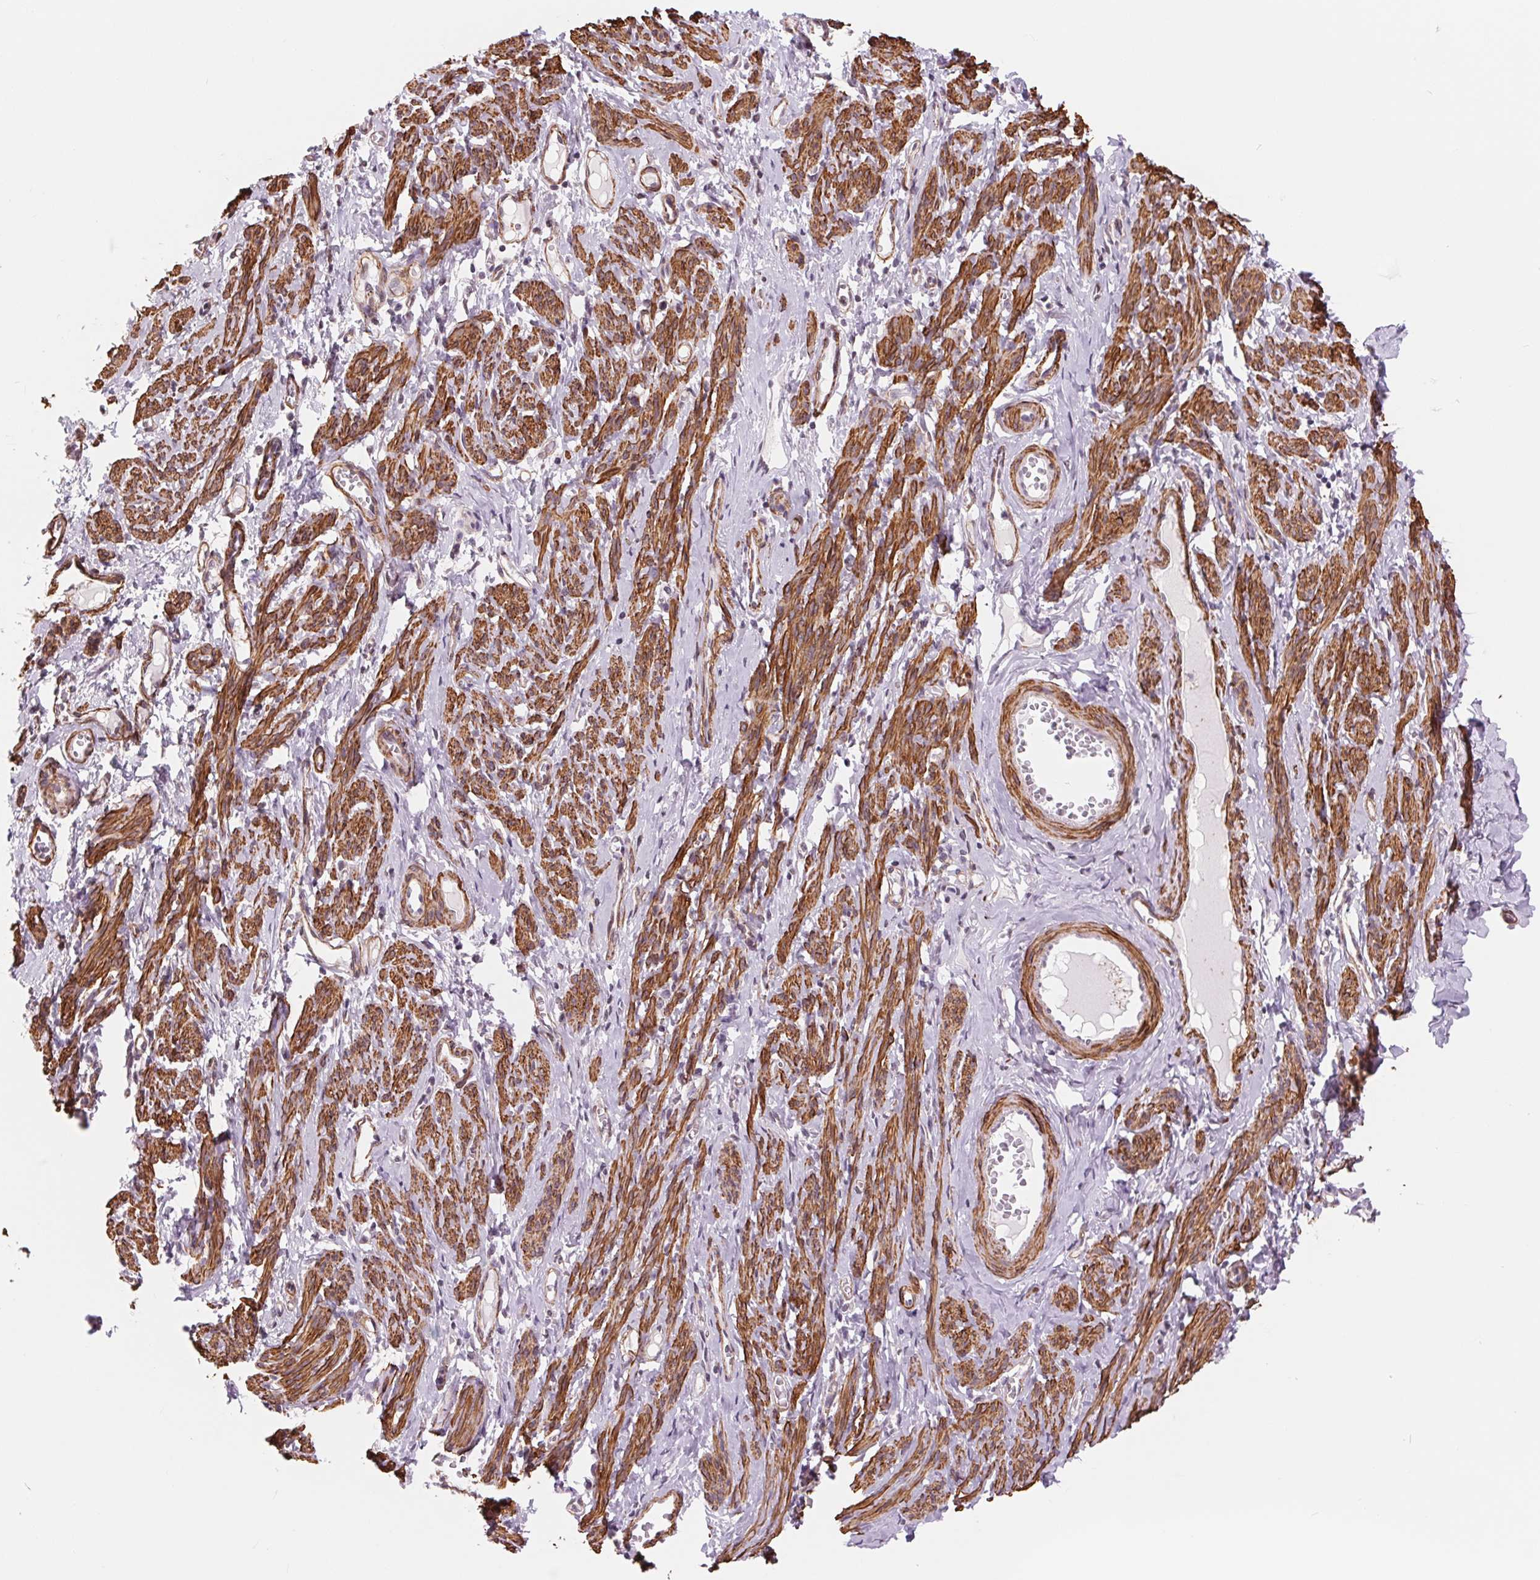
{"staining": {"intensity": "strong", "quantity": ">75%", "location": "cytoplasmic/membranous"}, "tissue": "smooth muscle", "cell_type": "Smooth muscle cells", "image_type": "normal", "snomed": [{"axis": "morphology", "description": "Normal tissue, NOS"}, {"axis": "topography", "description": "Smooth muscle"}], "caption": "Strong cytoplasmic/membranous protein expression is present in about >75% of smooth muscle cells in smooth muscle.", "gene": "BCAT1", "patient": {"sex": "female", "age": 65}}